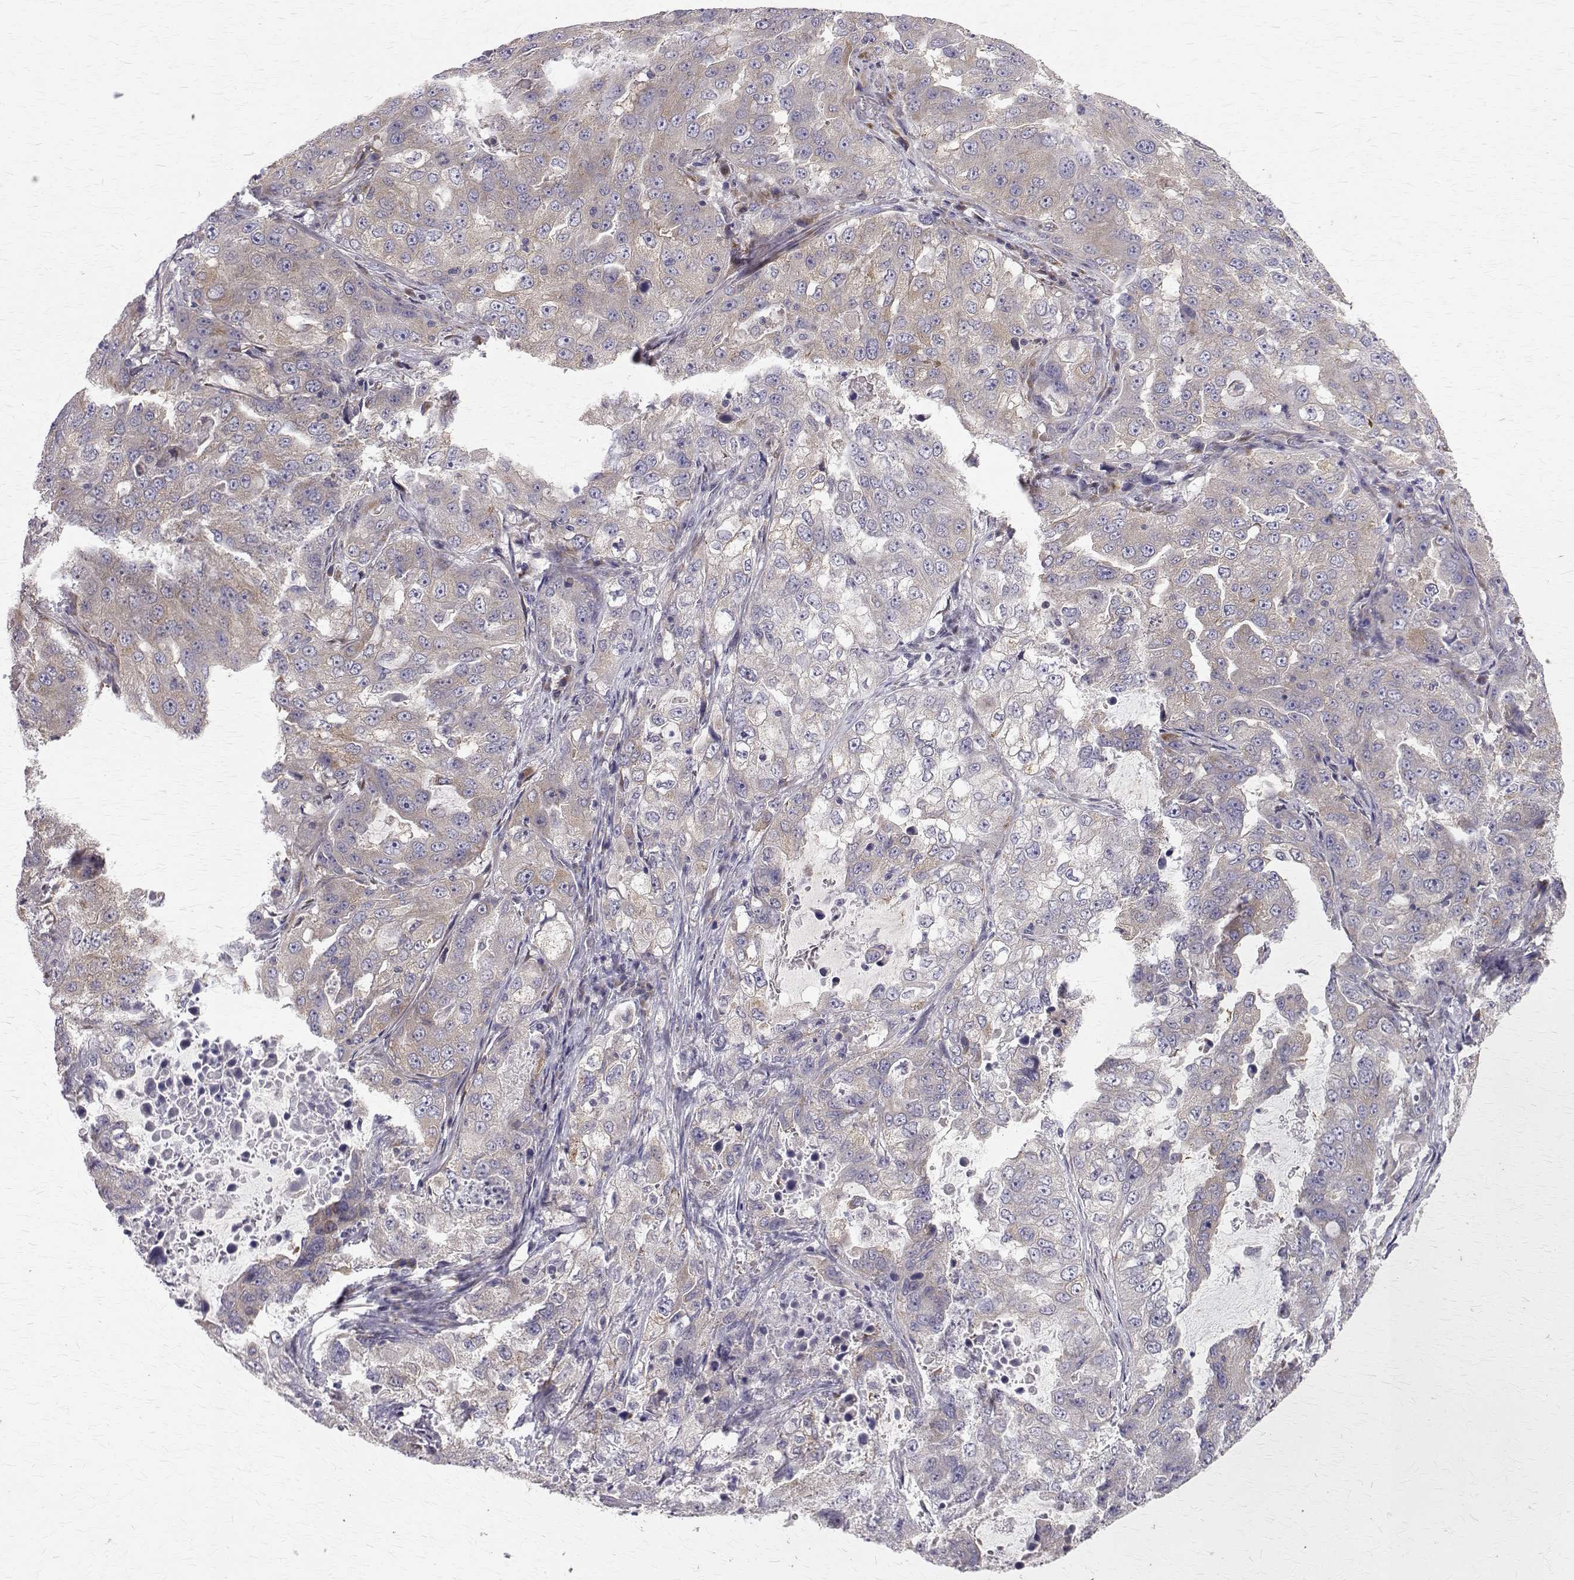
{"staining": {"intensity": "negative", "quantity": "none", "location": "none"}, "tissue": "lung cancer", "cell_type": "Tumor cells", "image_type": "cancer", "snomed": [{"axis": "morphology", "description": "Adenocarcinoma, NOS"}, {"axis": "topography", "description": "Lung"}], "caption": "Immunohistochemical staining of lung cancer (adenocarcinoma) reveals no significant expression in tumor cells. The staining is performed using DAB brown chromogen with nuclei counter-stained in using hematoxylin.", "gene": "ARFGAP1", "patient": {"sex": "female", "age": 61}}